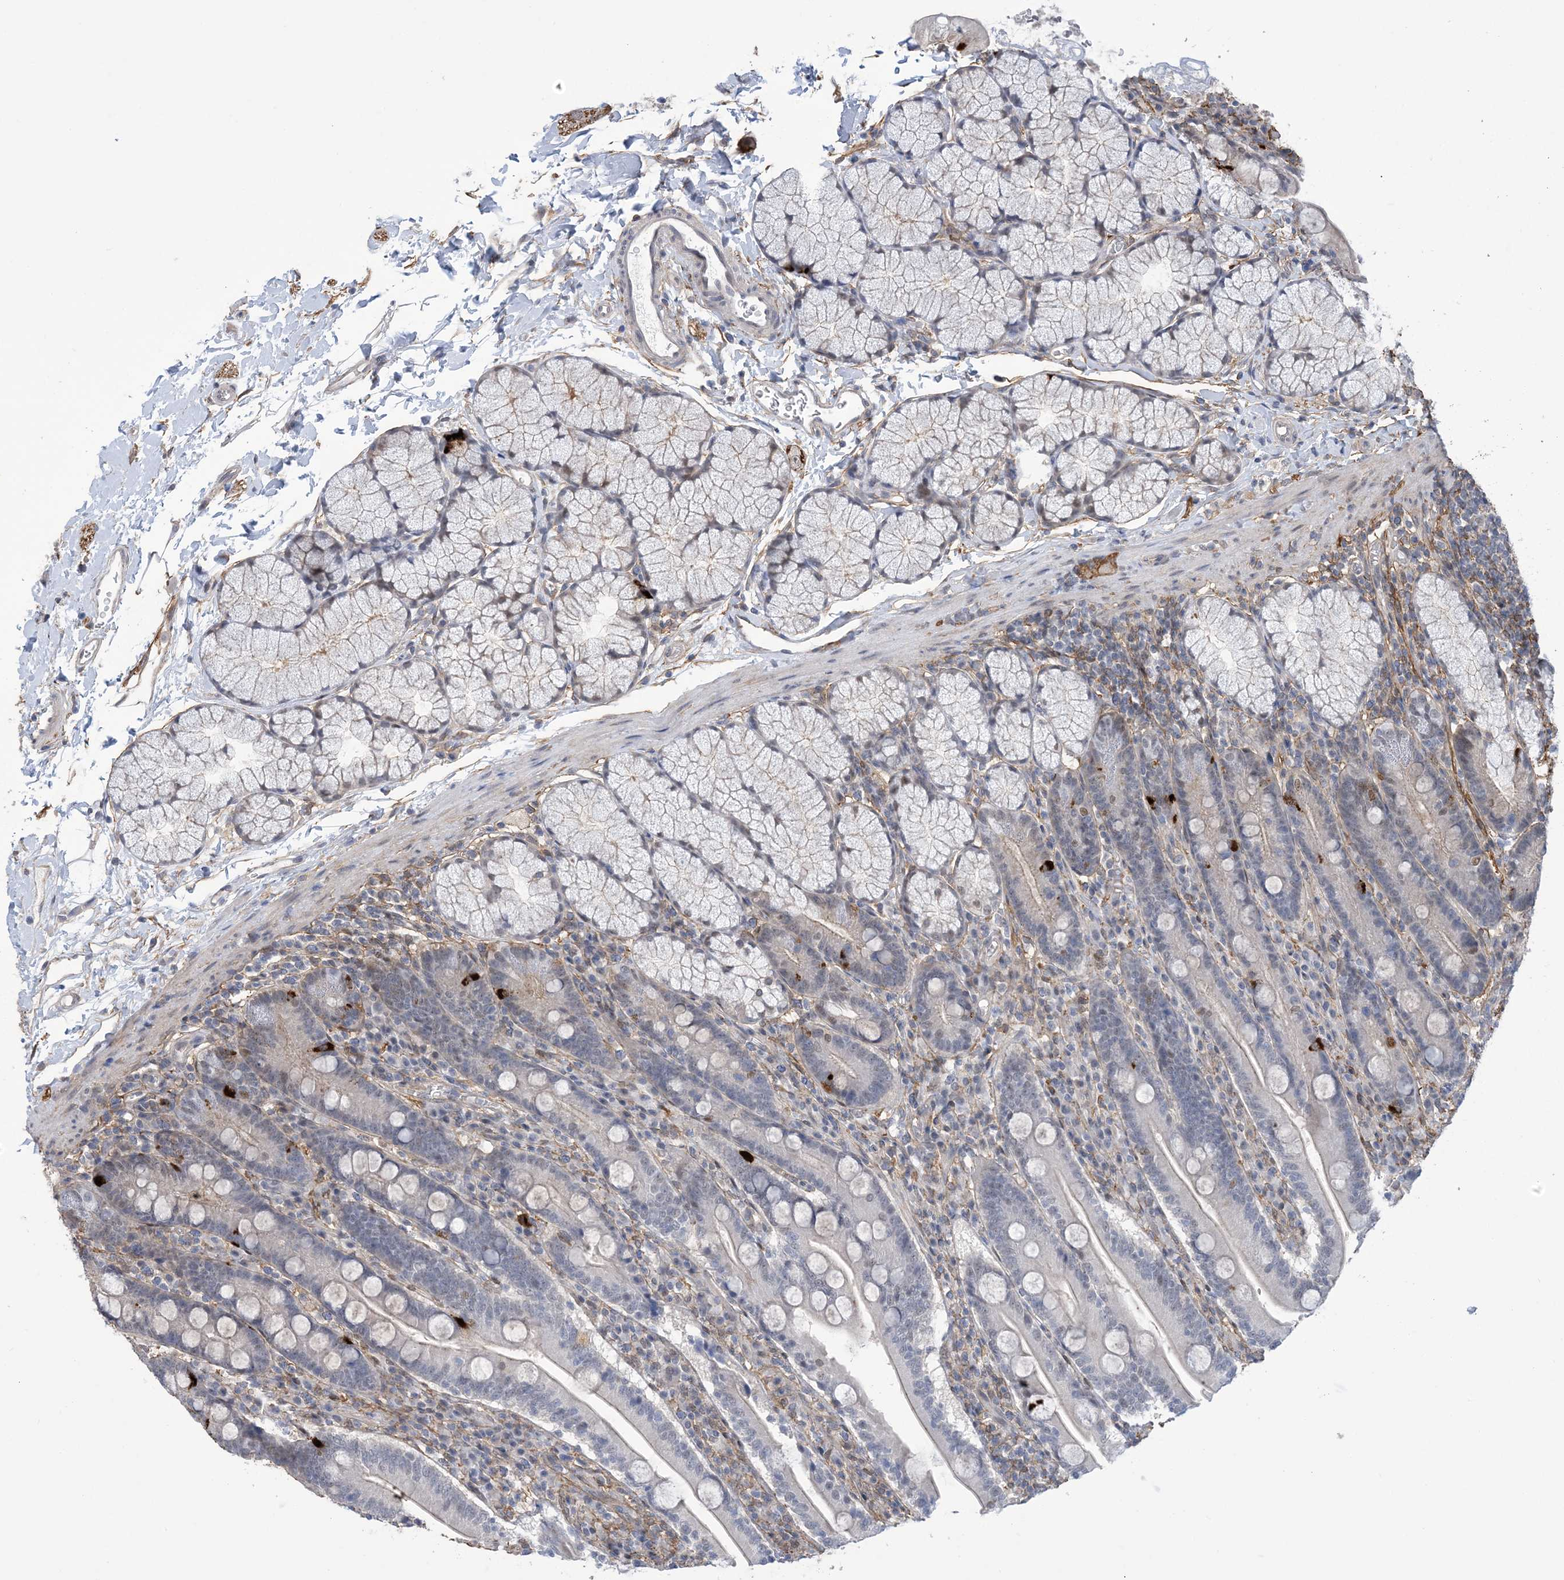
{"staining": {"intensity": "strong", "quantity": "<25%", "location": "cytoplasmic/membranous,nuclear"}, "tissue": "duodenum", "cell_type": "Glandular cells", "image_type": "normal", "snomed": [{"axis": "morphology", "description": "Normal tissue, NOS"}, {"axis": "topography", "description": "Duodenum"}], "caption": "This image exhibits normal duodenum stained with immunohistochemistry (IHC) to label a protein in brown. The cytoplasmic/membranous,nuclear of glandular cells show strong positivity for the protein. Nuclei are counter-stained blue.", "gene": "ZNF8", "patient": {"sex": "male", "age": 35}}